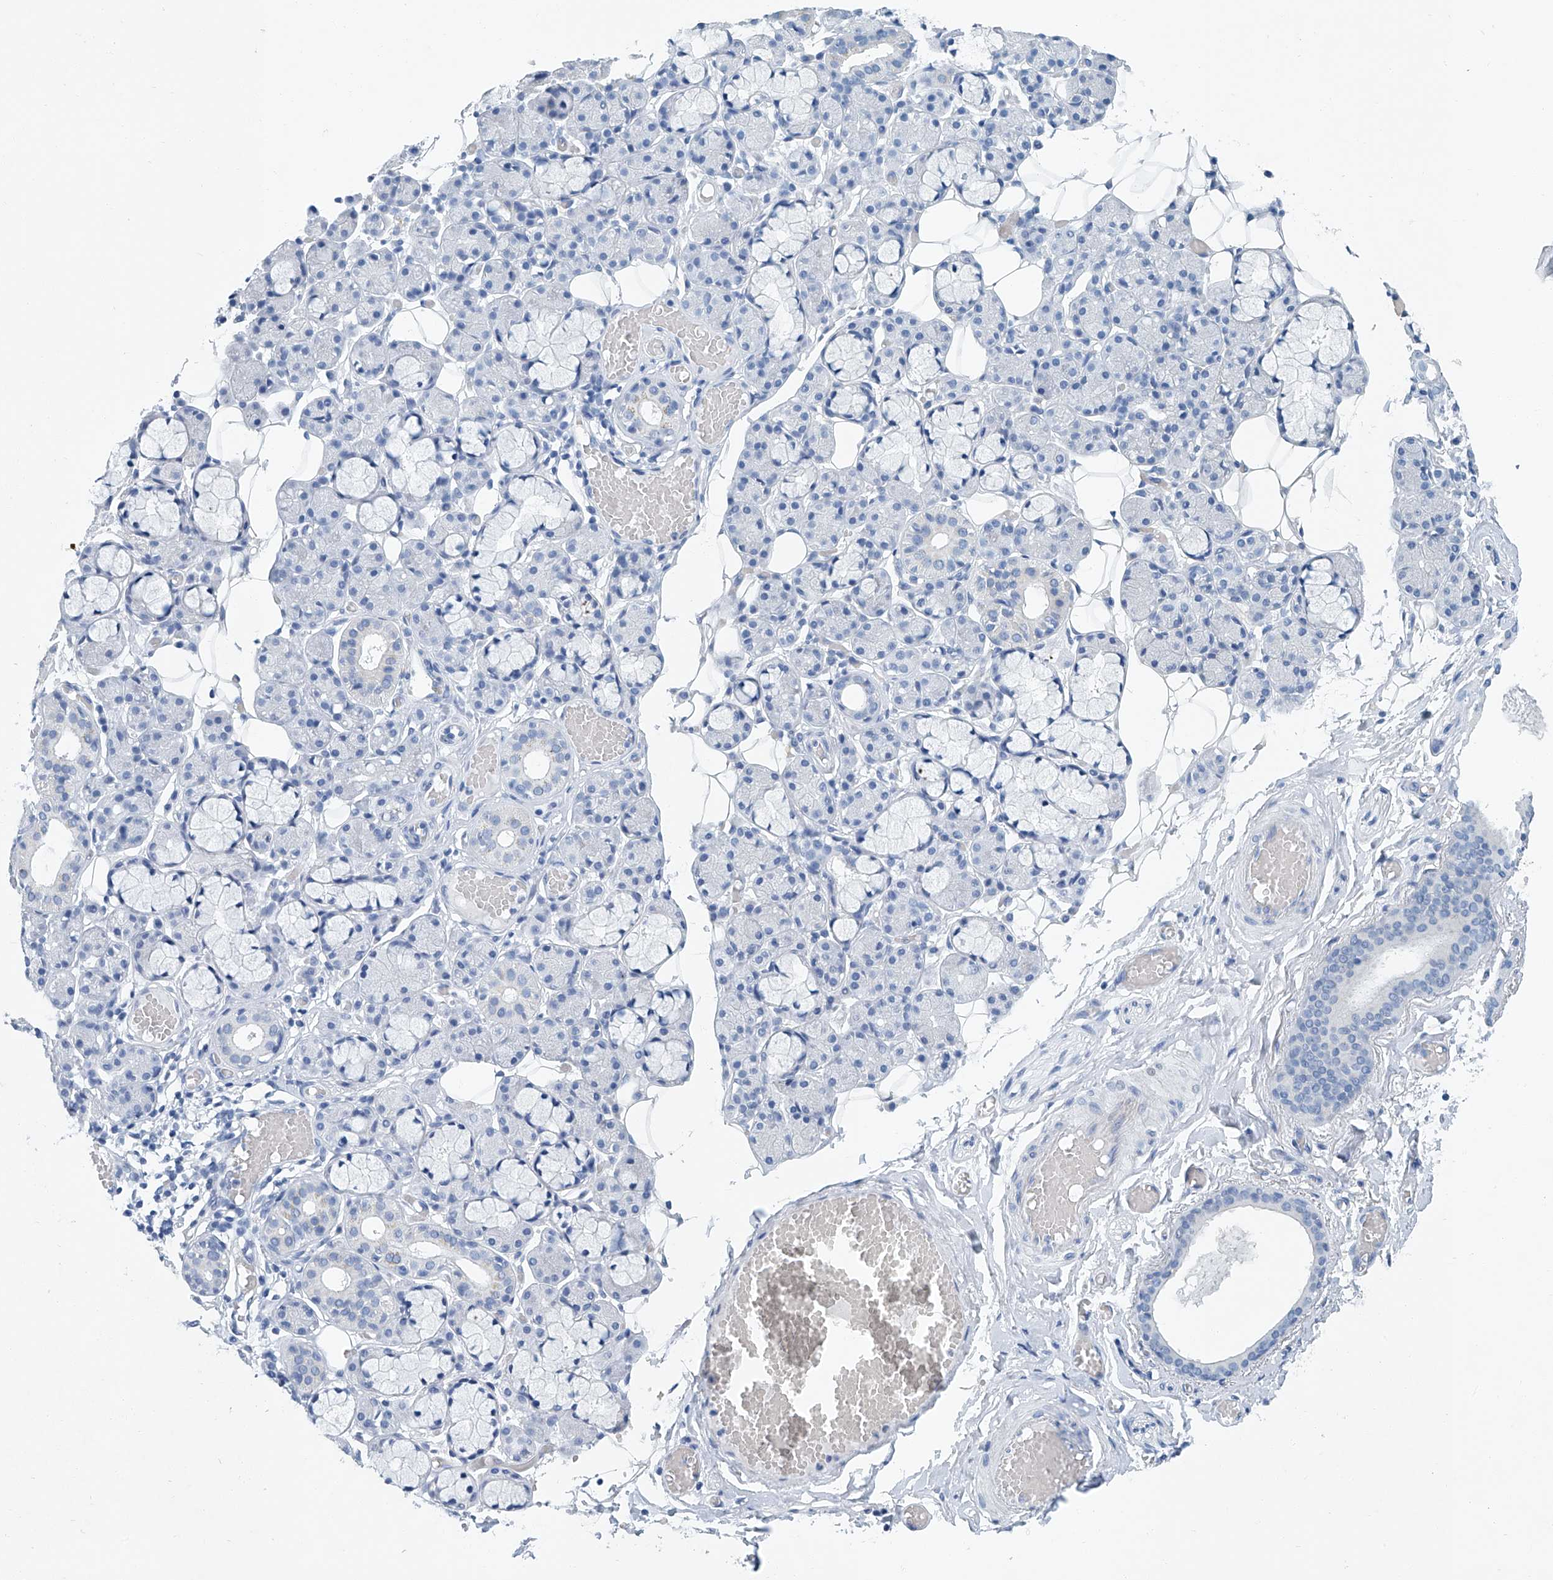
{"staining": {"intensity": "negative", "quantity": "none", "location": "none"}, "tissue": "salivary gland", "cell_type": "Glandular cells", "image_type": "normal", "snomed": [{"axis": "morphology", "description": "Normal tissue, NOS"}, {"axis": "topography", "description": "Salivary gland"}], "caption": "IHC of benign human salivary gland shows no staining in glandular cells.", "gene": "CYP2A7", "patient": {"sex": "male", "age": 63}}